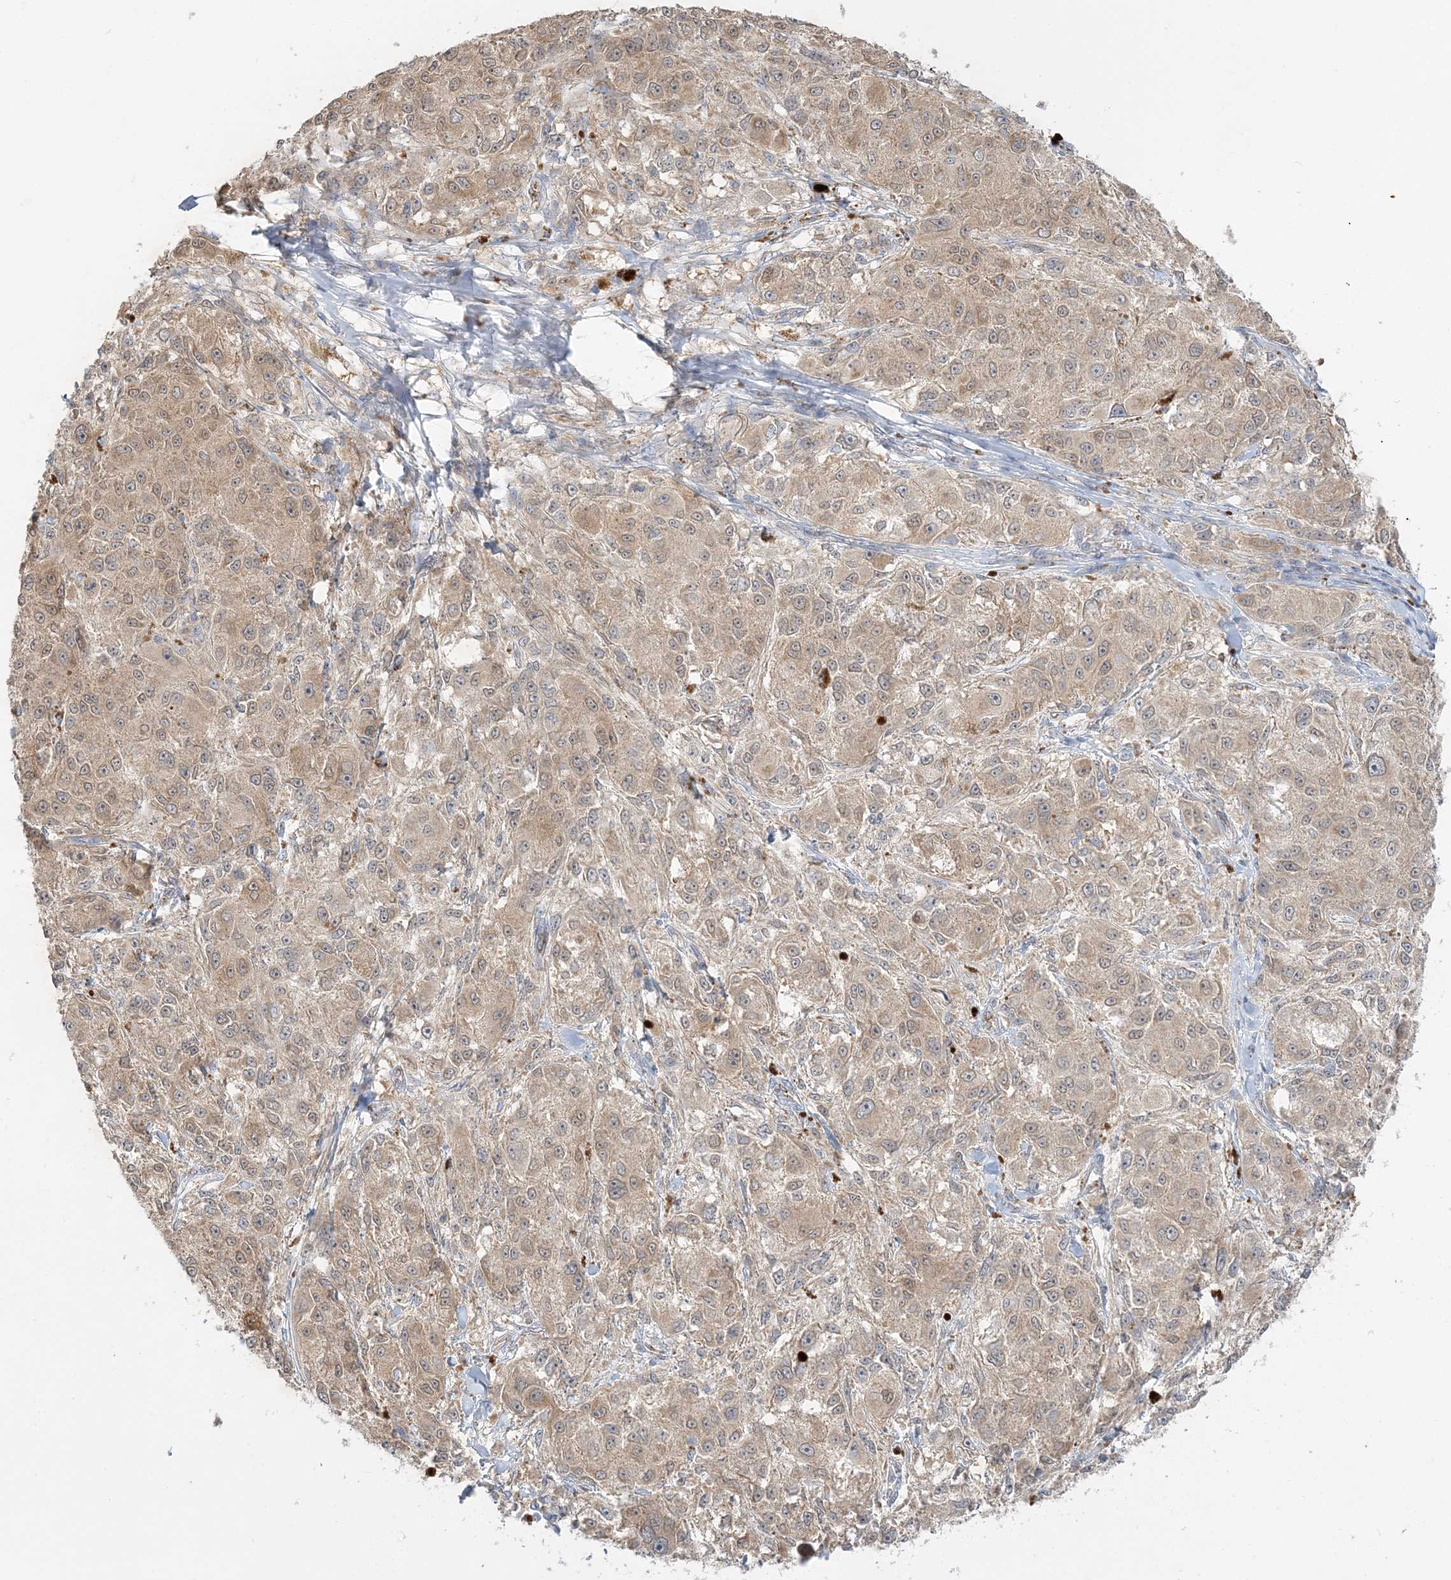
{"staining": {"intensity": "weak", "quantity": ">75%", "location": "cytoplasmic/membranous"}, "tissue": "melanoma", "cell_type": "Tumor cells", "image_type": "cancer", "snomed": [{"axis": "morphology", "description": "Necrosis, NOS"}, {"axis": "morphology", "description": "Malignant melanoma, NOS"}, {"axis": "topography", "description": "Skin"}], "caption": "Immunohistochemical staining of human malignant melanoma reveals weak cytoplasmic/membranous protein positivity in about >75% of tumor cells.", "gene": "INPP1", "patient": {"sex": "female", "age": 87}}